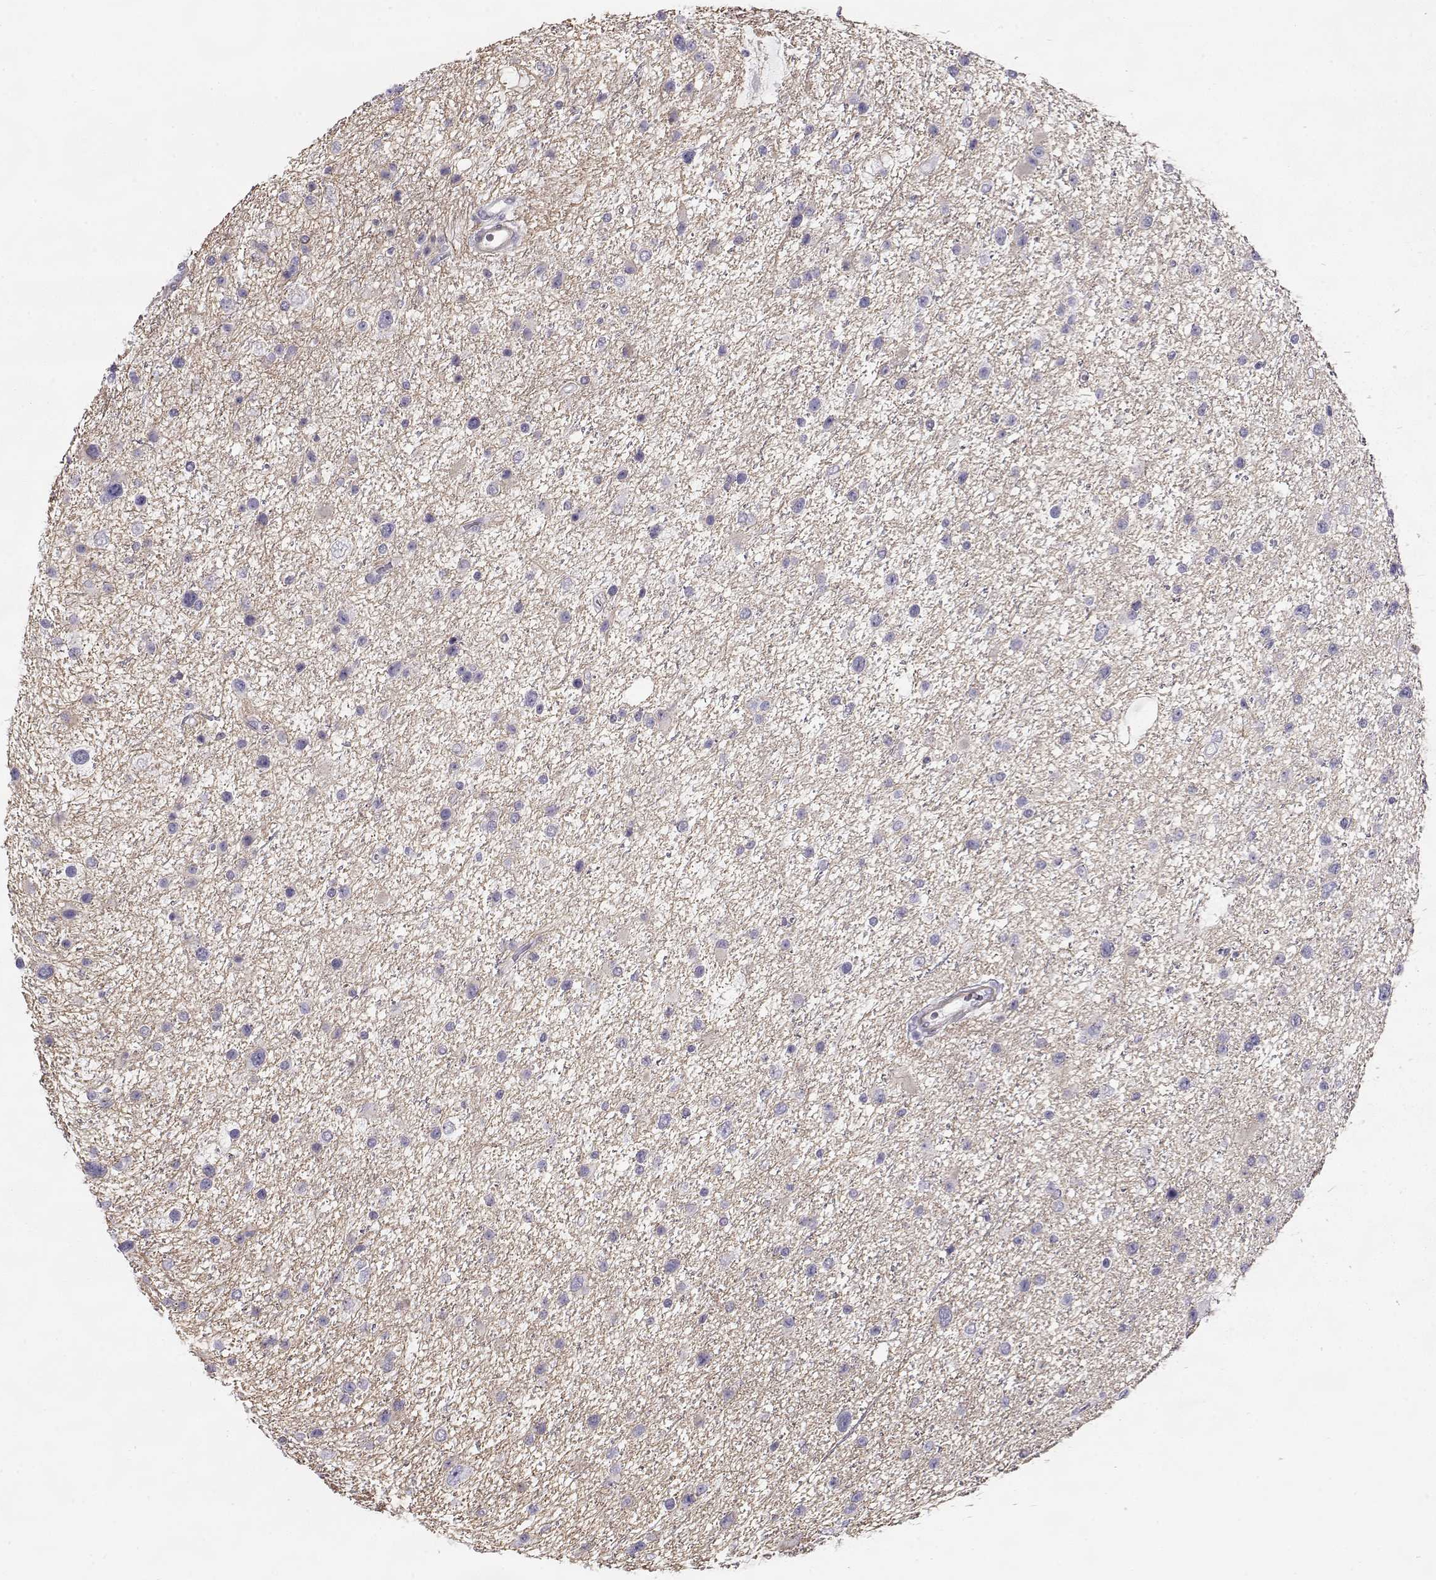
{"staining": {"intensity": "negative", "quantity": "none", "location": "none"}, "tissue": "glioma", "cell_type": "Tumor cells", "image_type": "cancer", "snomed": [{"axis": "morphology", "description": "Glioma, malignant, Low grade"}, {"axis": "topography", "description": "Brain"}], "caption": "IHC of human glioma exhibits no expression in tumor cells.", "gene": "SLITRK3", "patient": {"sex": "female", "age": 32}}